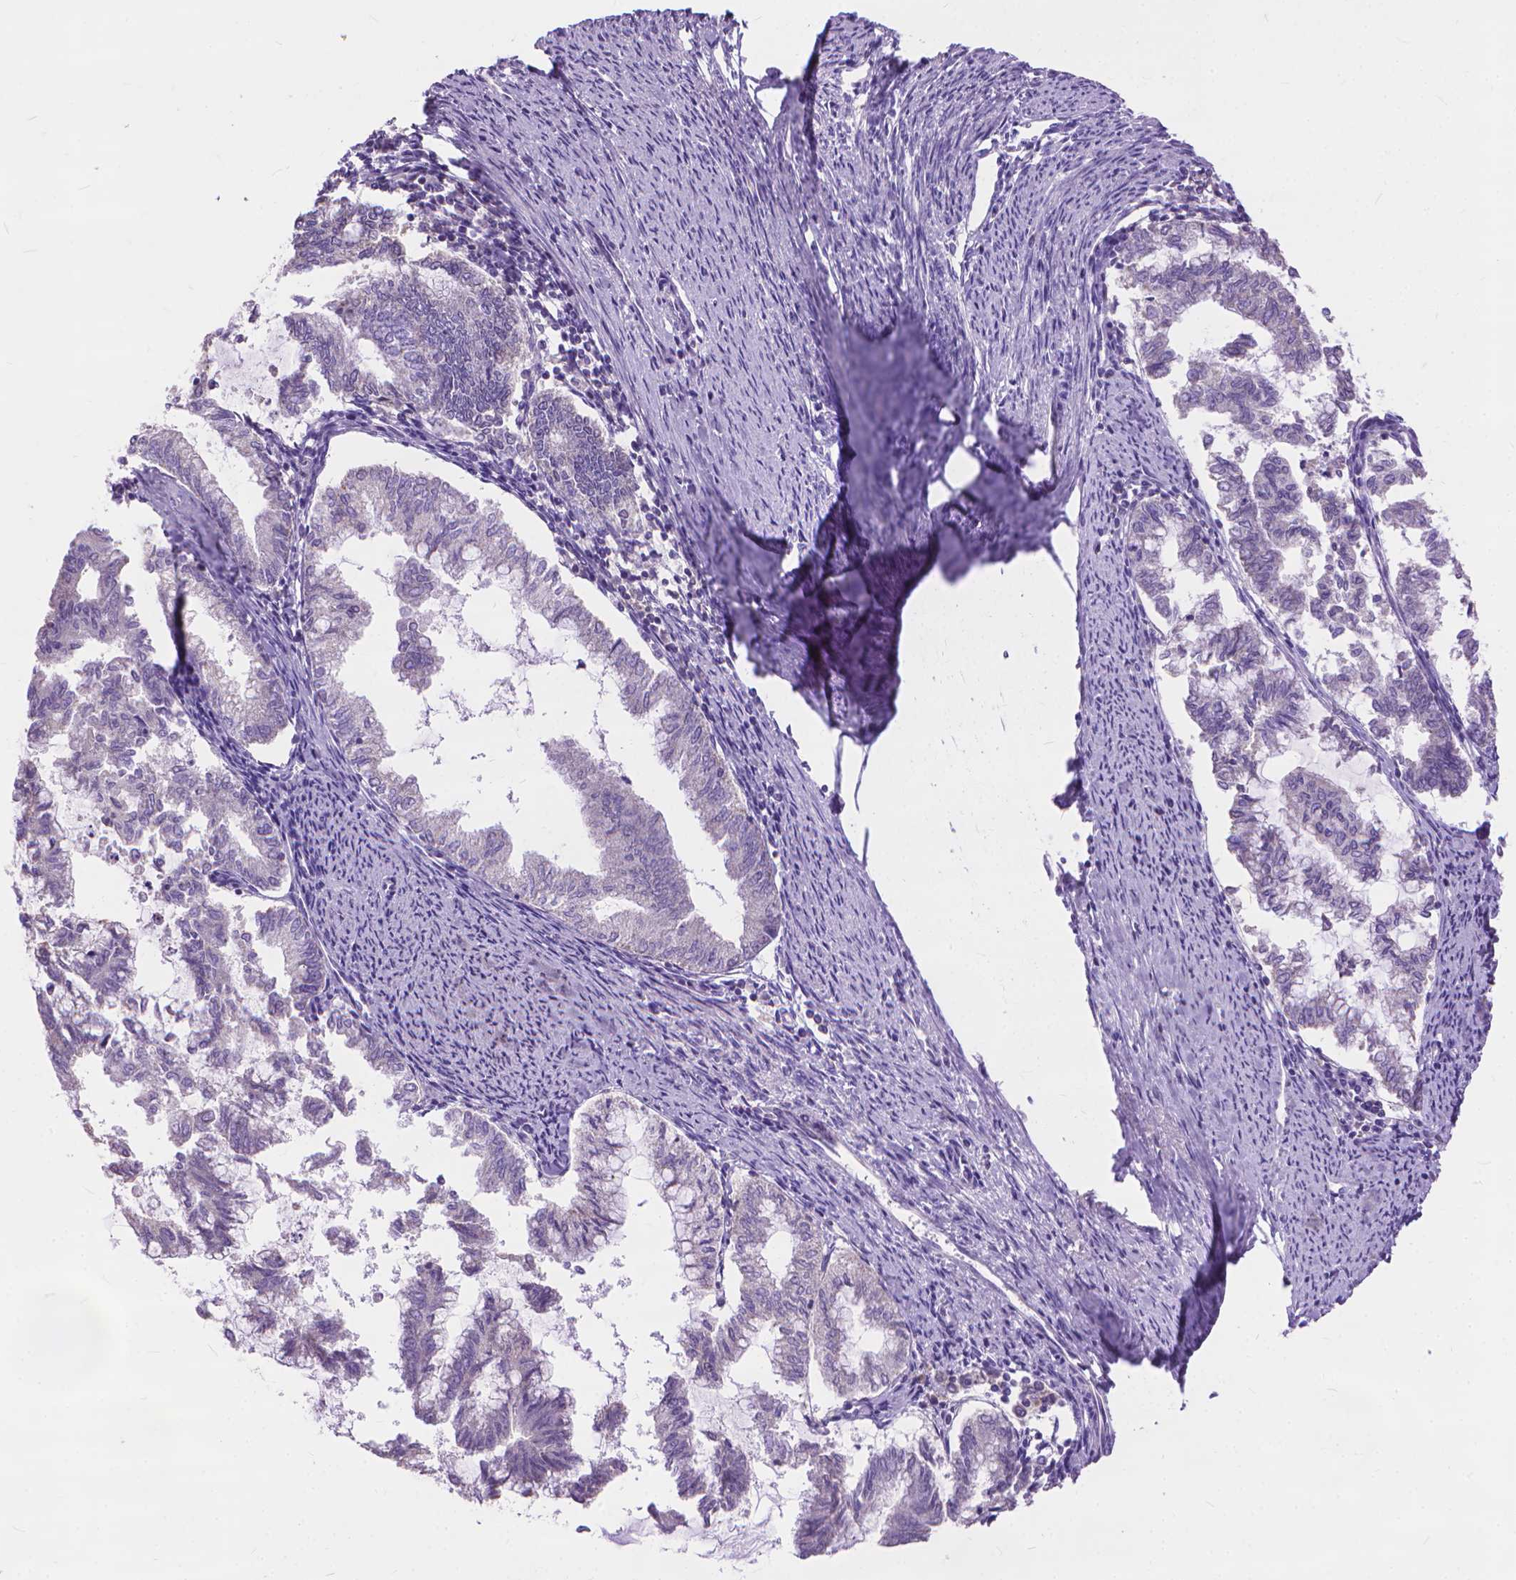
{"staining": {"intensity": "negative", "quantity": "none", "location": "none"}, "tissue": "endometrial cancer", "cell_type": "Tumor cells", "image_type": "cancer", "snomed": [{"axis": "morphology", "description": "Adenocarcinoma, NOS"}, {"axis": "topography", "description": "Endometrium"}], "caption": "This image is of adenocarcinoma (endometrial) stained with immunohistochemistry (IHC) to label a protein in brown with the nuclei are counter-stained blue. There is no positivity in tumor cells.", "gene": "SYN1", "patient": {"sex": "female", "age": 79}}